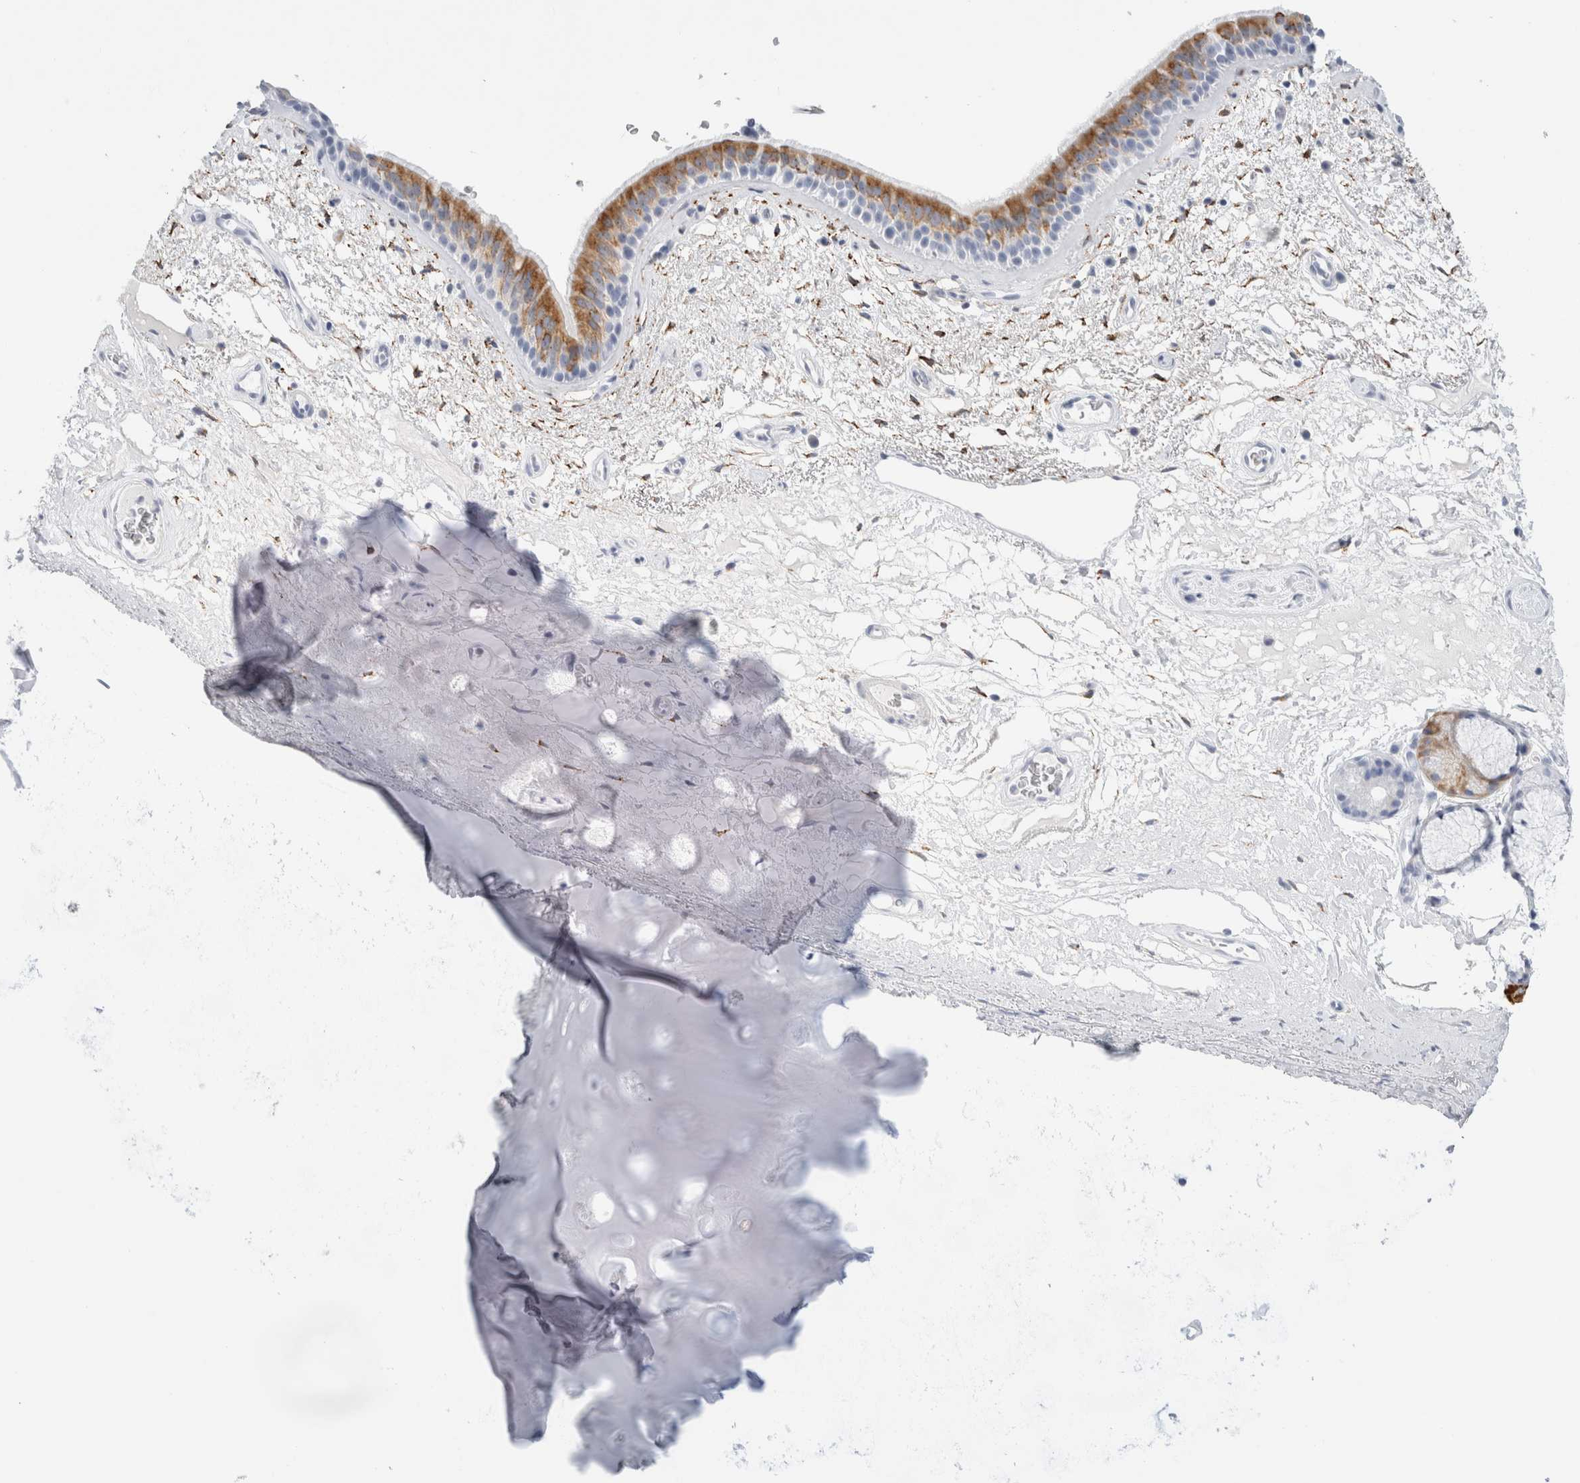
{"staining": {"intensity": "moderate", "quantity": "25%-75%", "location": "cytoplasmic/membranous"}, "tissue": "bronchus", "cell_type": "Respiratory epithelial cells", "image_type": "normal", "snomed": [{"axis": "morphology", "description": "Normal tissue, NOS"}, {"axis": "topography", "description": "Cartilage tissue"}], "caption": "This image displays unremarkable bronchus stained with immunohistochemistry (IHC) to label a protein in brown. The cytoplasmic/membranous of respiratory epithelial cells show moderate positivity for the protein. Nuclei are counter-stained blue.", "gene": "MUC15", "patient": {"sex": "female", "age": 63}}